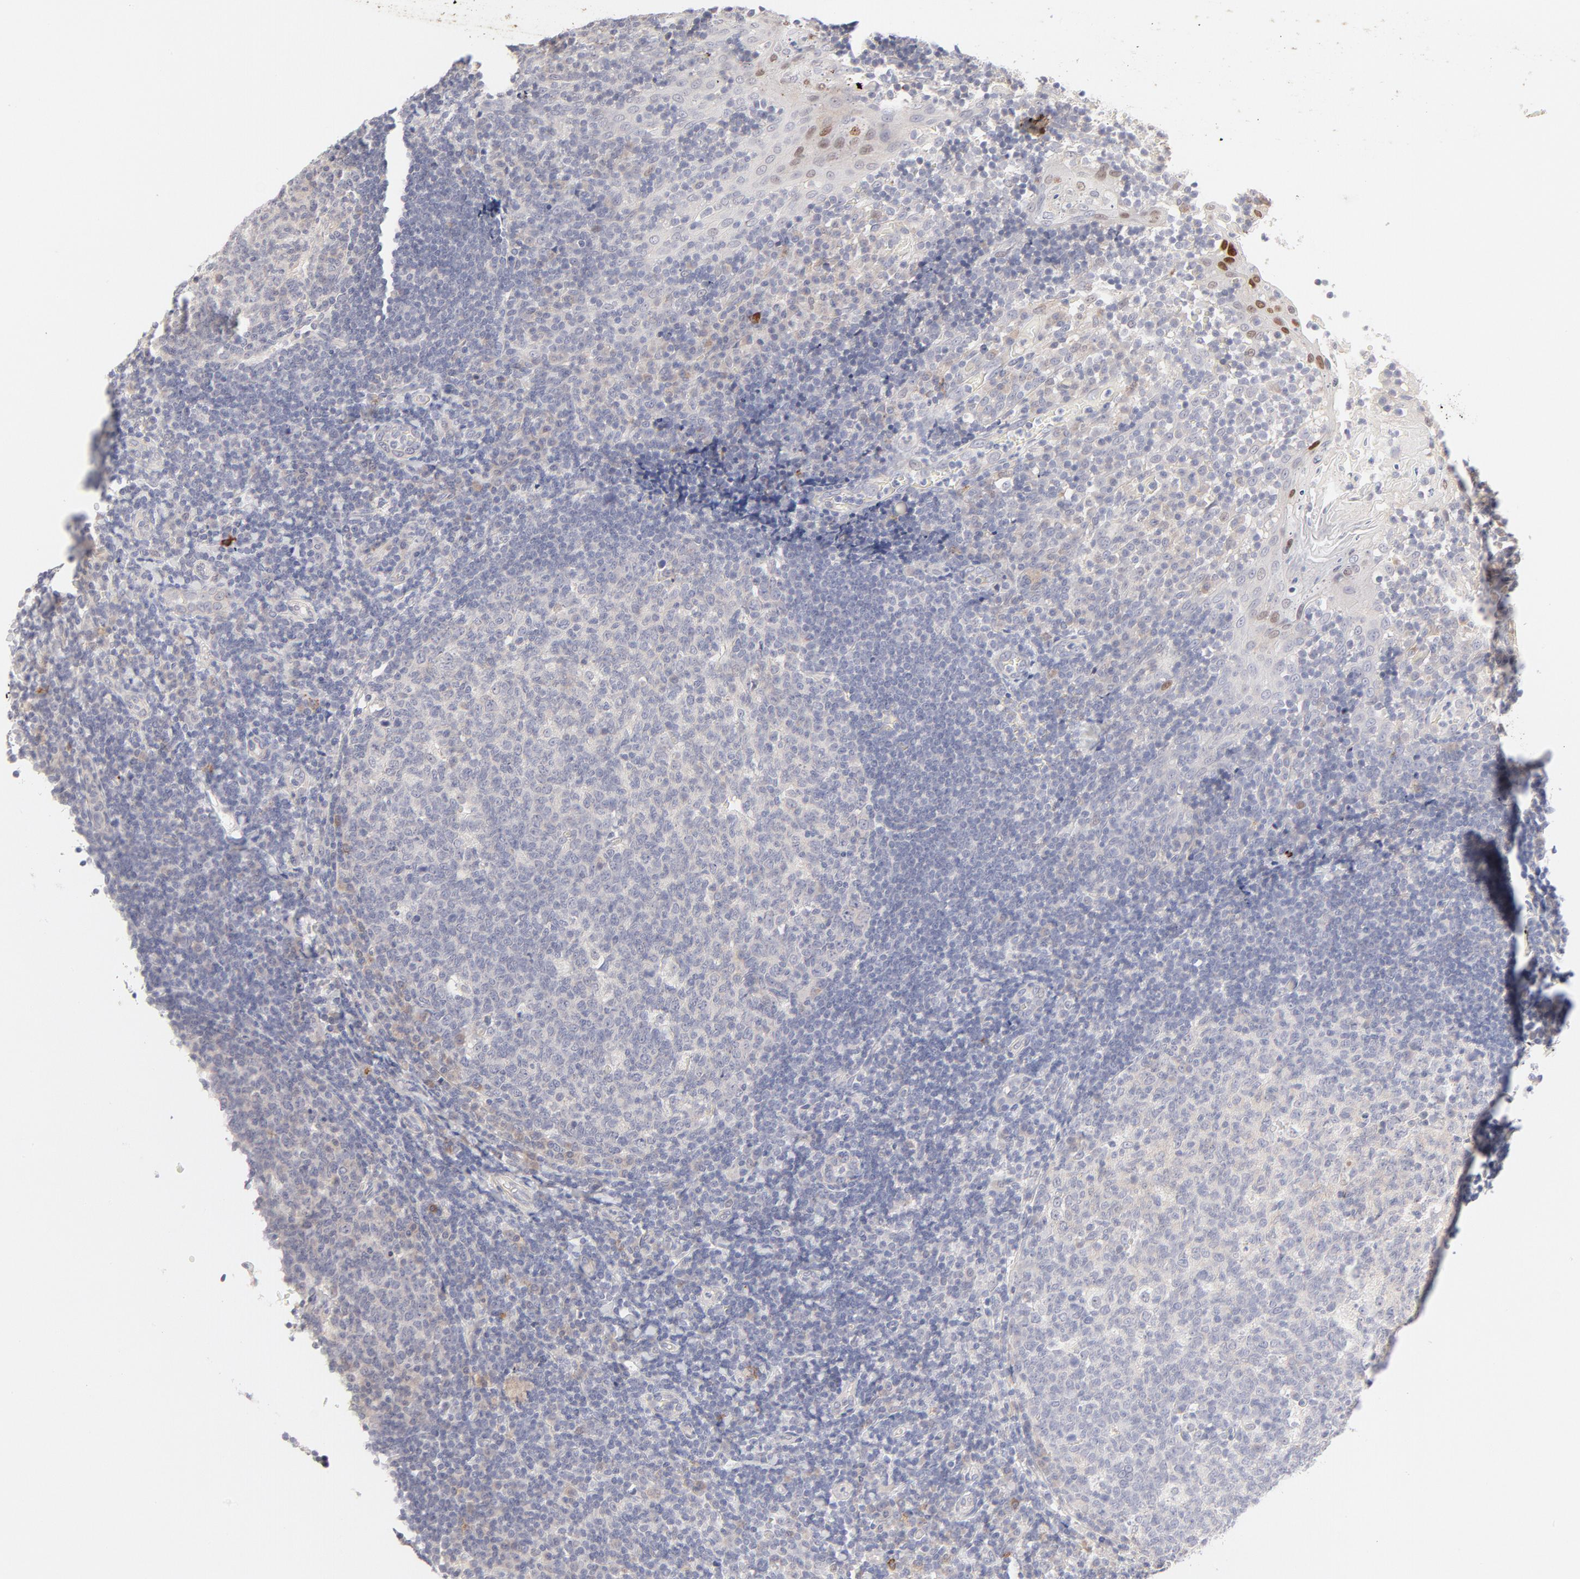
{"staining": {"intensity": "negative", "quantity": "none", "location": "none"}, "tissue": "tonsil", "cell_type": "Germinal center cells", "image_type": "normal", "snomed": [{"axis": "morphology", "description": "Normal tissue, NOS"}, {"axis": "topography", "description": "Tonsil"}], "caption": "This is an IHC image of normal tonsil. There is no expression in germinal center cells.", "gene": "ELF3", "patient": {"sex": "female", "age": 40}}